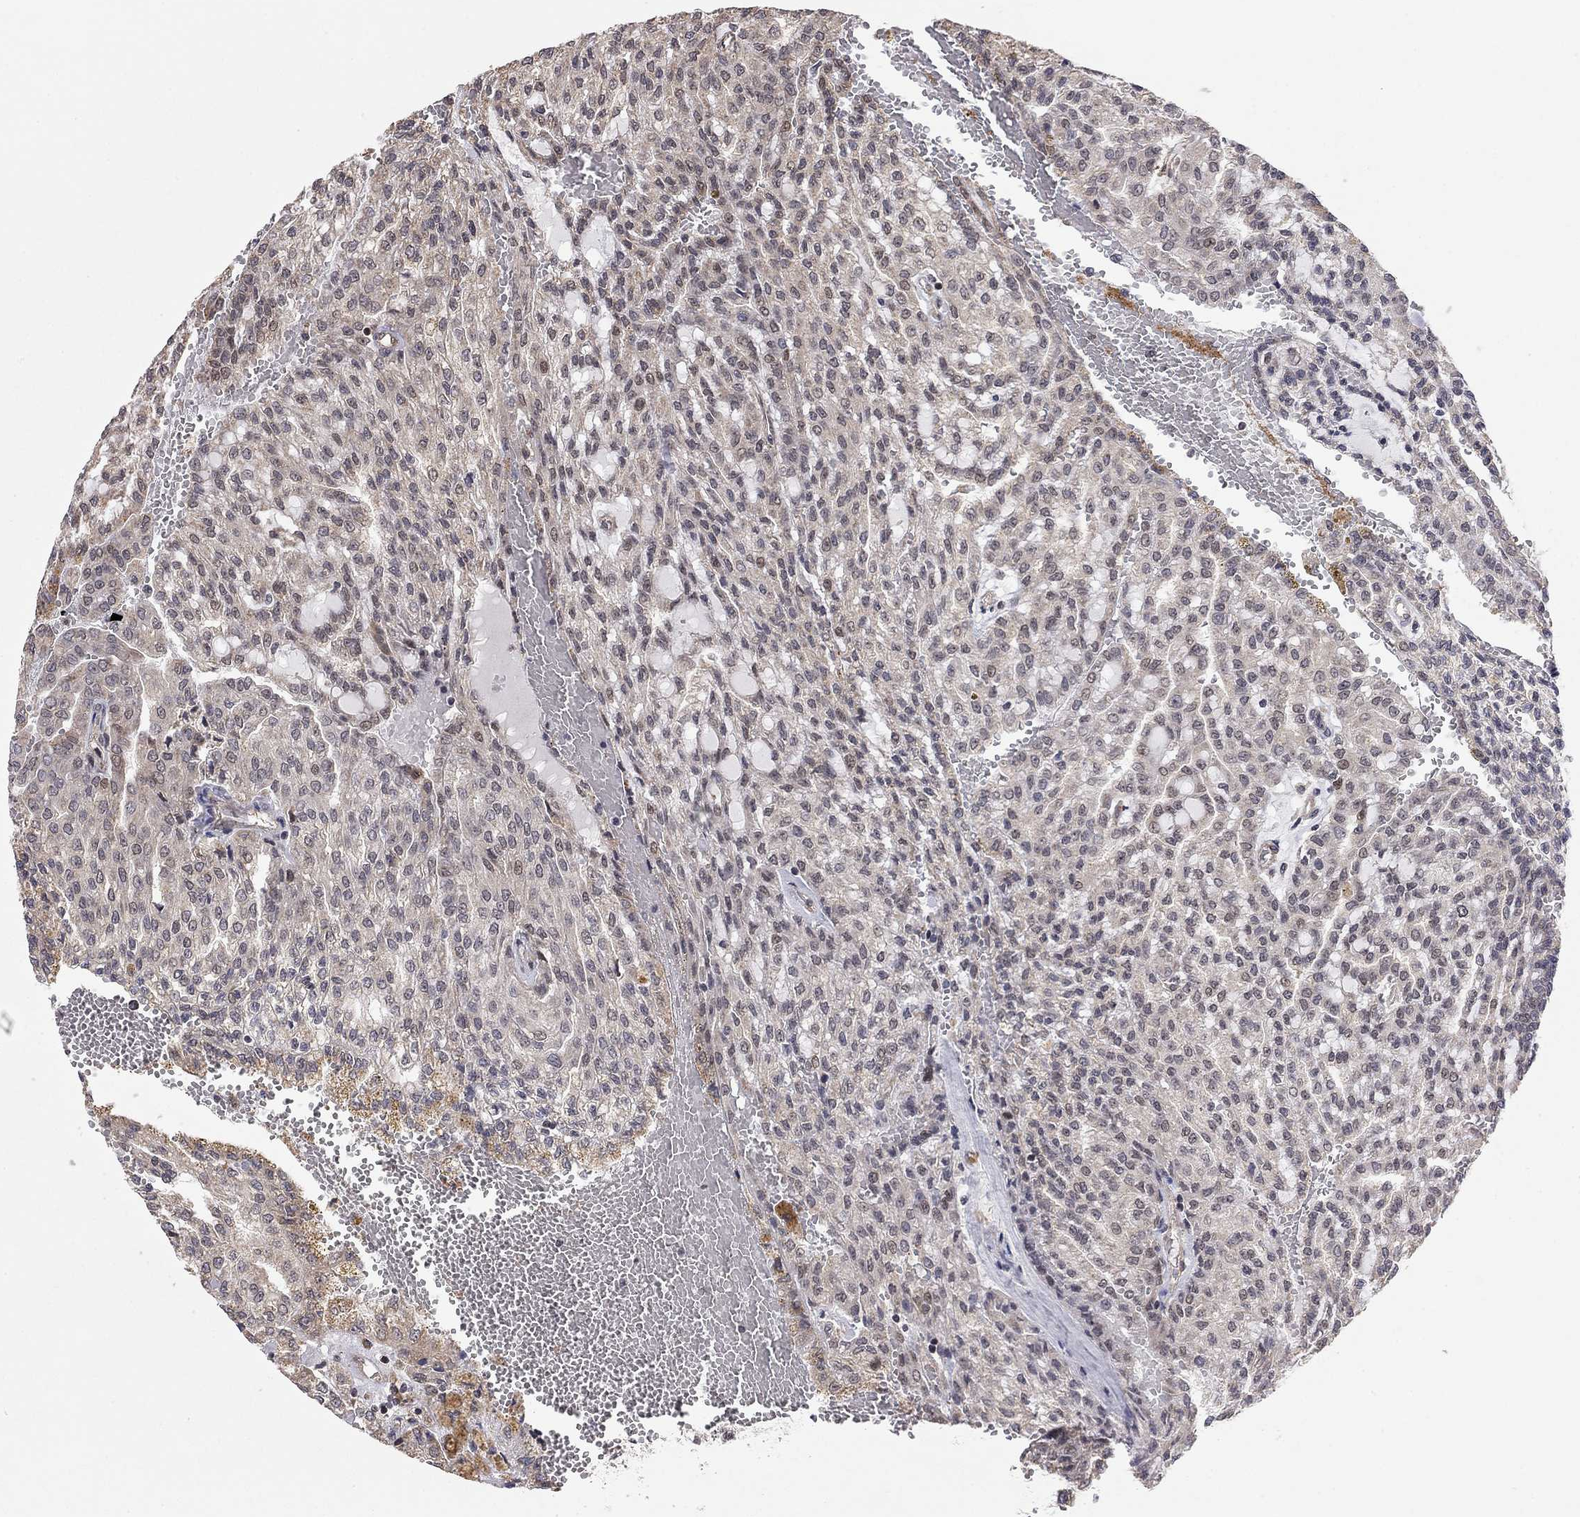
{"staining": {"intensity": "negative", "quantity": "none", "location": "none"}, "tissue": "renal cancer", "cell_type": "Tumor cells", "image_type": "cancer", "snomed": [{"axis": "morphology", "description": "Adenocarcinoma, NOS"}, {"axis": "topography", "description": "Kidney"}], "caption": "An IHC photomicrograph of adenocarcinoma (renal) is shown. There is no staining in tumor cells of adenocarcinoma (renal).", "gene": "TDP1", "patient": {"sex": "male", "age": 63}}